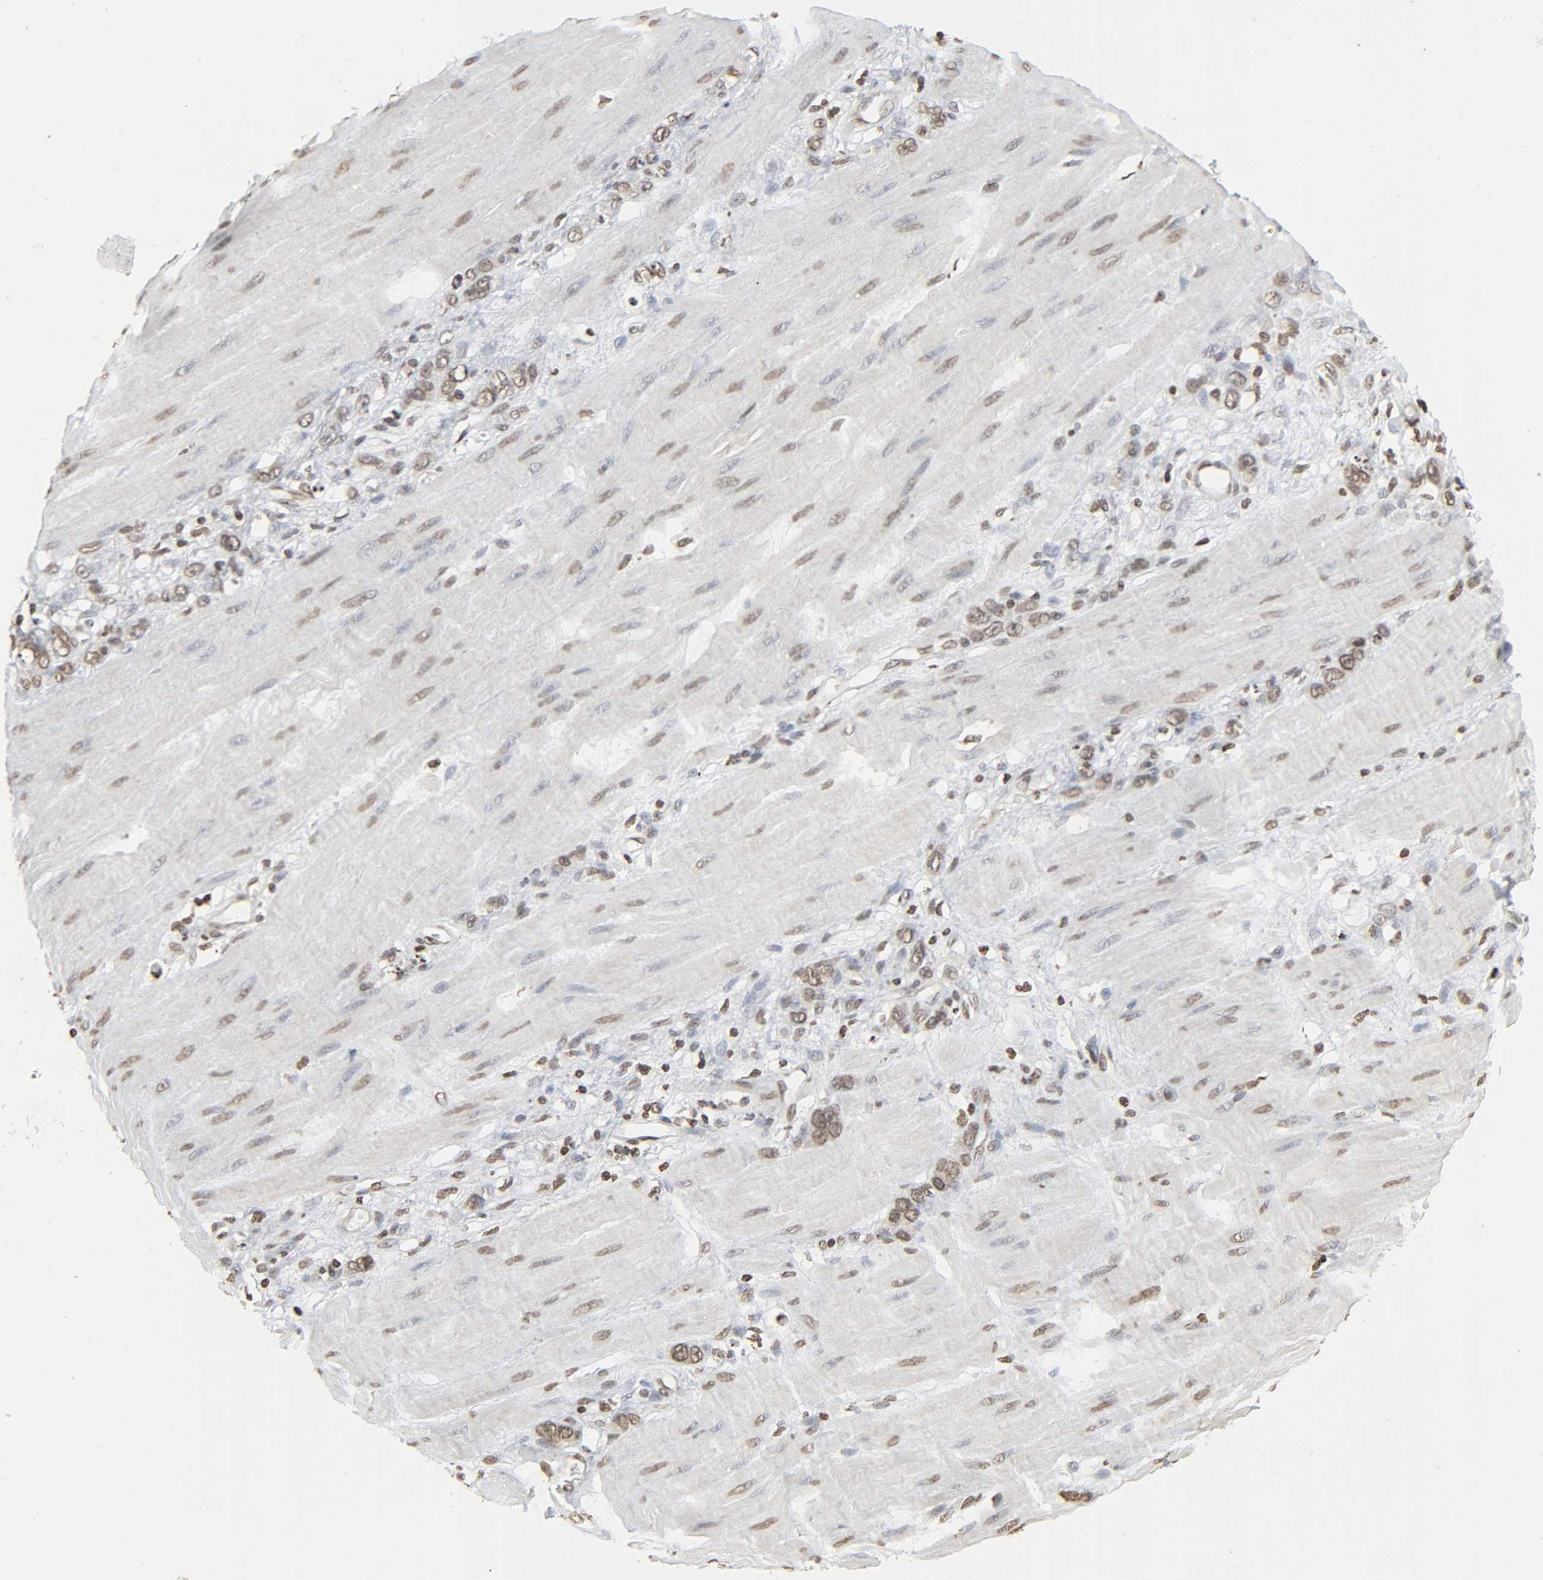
{"staining": {"intensity": "moderate", "quantity": ">75%", "location": "nuclear"}, "tissue": "stomach cancer", "cell_type": "Tumor cells", "image_type": "cancer", "snomed": [{"axis": "morphology", "description": "Adenocarcinoma, NOS"}, {"axis": "topography", "description": "Stomach"}], "caption": "Human stomach cancer (adenocarcinoma) stained with a brown dye displays moderate nuclear positive staining in about >75% of tumor cells.", "gene": "ELAVL1", "patient": {"sex": "male", "age": 82}}